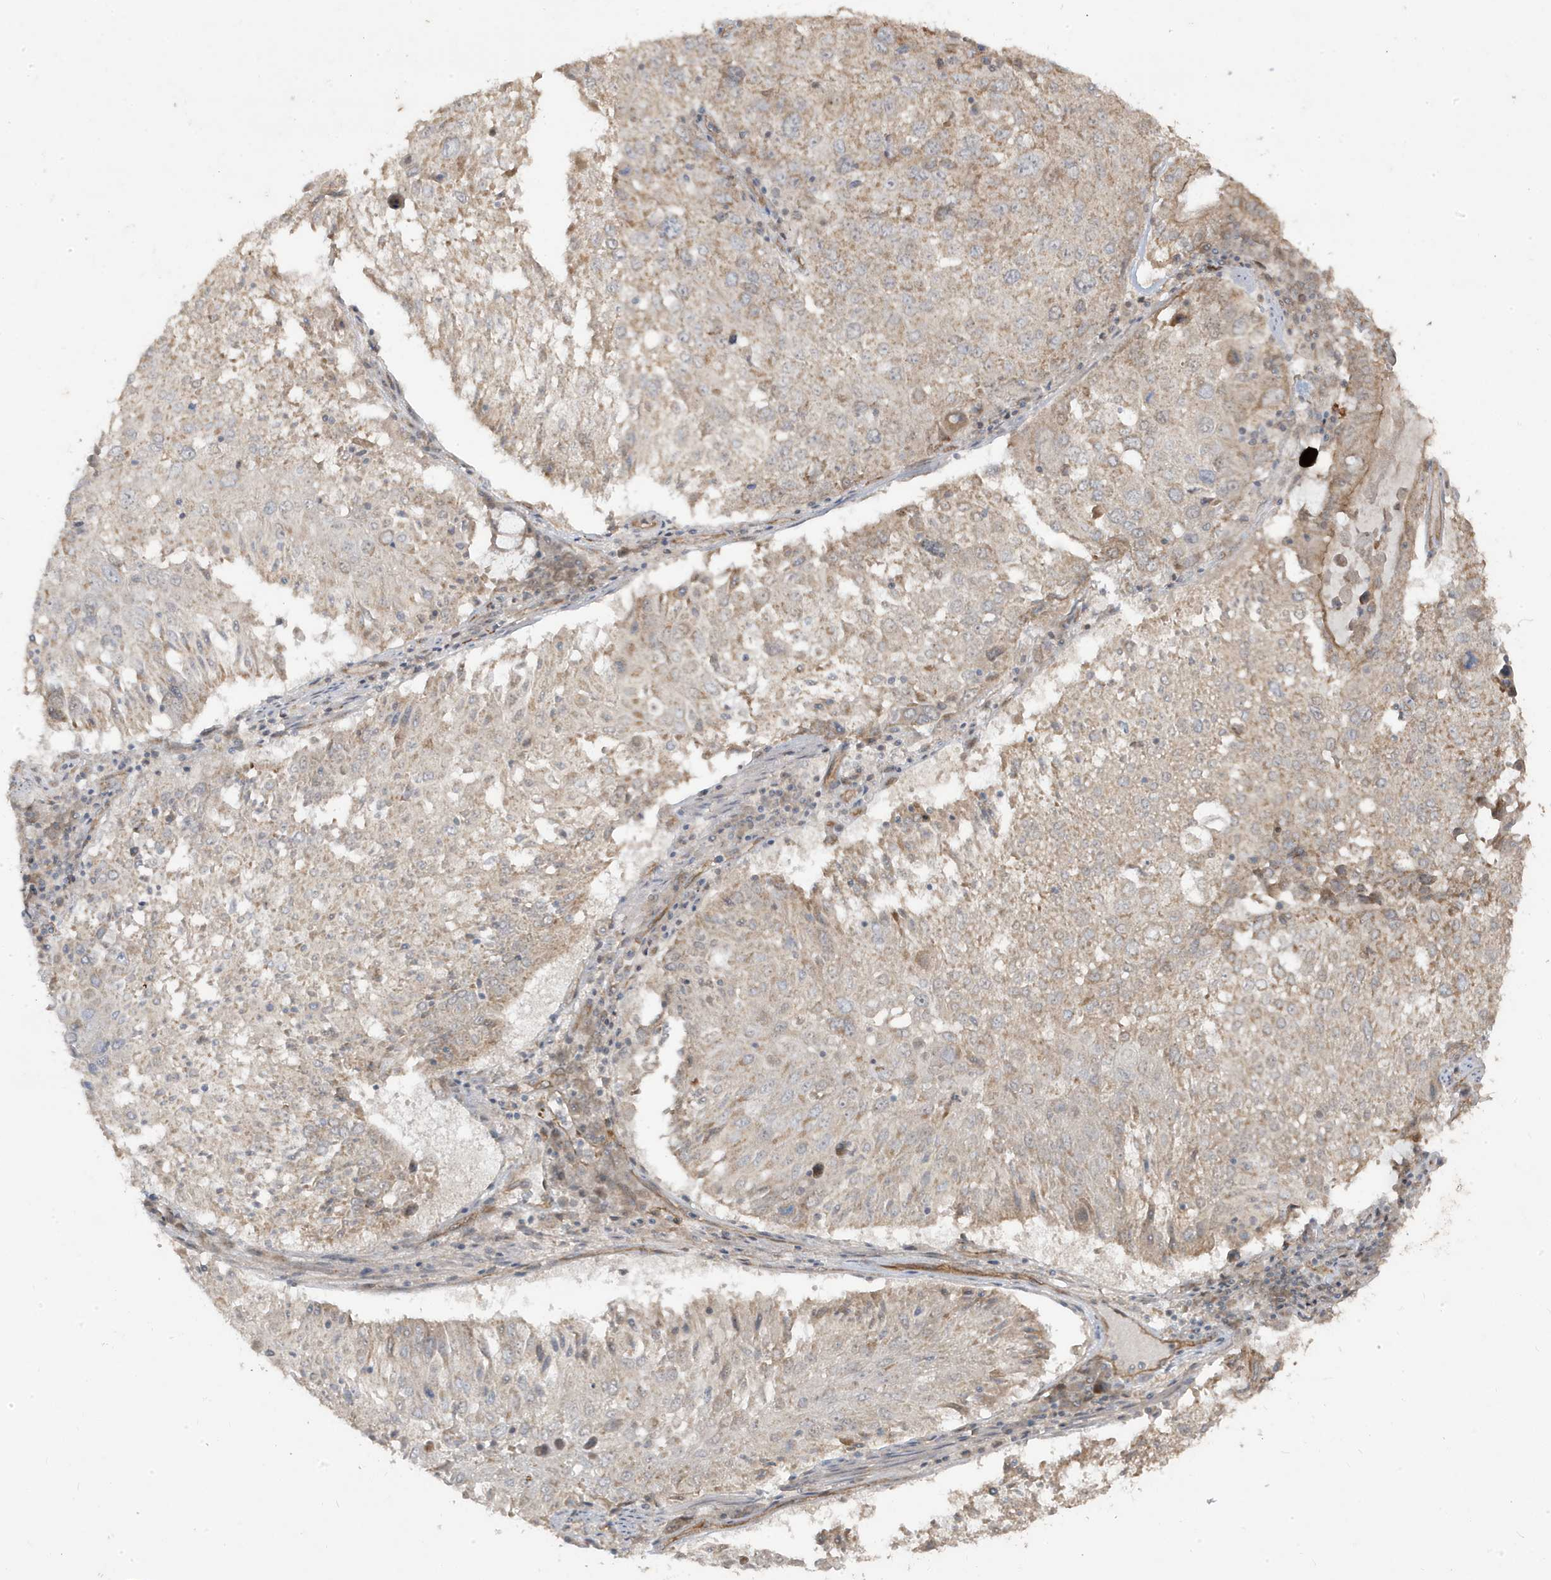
{"staining": {"intensity": "moderate", "quantity": "25%-75%", "location": "cytoplasmic/membranous"}, "tissue": "lung cancer", "cell_type": "Tumor cells", "image_type": "cancer", "snomed": [{"axis": "morphology", "description": "Squamous cell carcinoma, NOS"}, {"axis": "topography", "description": "Lung"}], "caption": "Immunohistochemistry (IHC) micrograph of neoplastic tissue: human squamous cell carcinoma (lung) stained using immunohistochemistry (IHC) reveals medium levels of moderate protein expression localized specifically in the cytoplasmic/membranous of tumor cells, appearing as a cytoplasmic/membranous brown color.", "gene": "DNAJC12", "patient": {"sex": "male", "age": 65}}